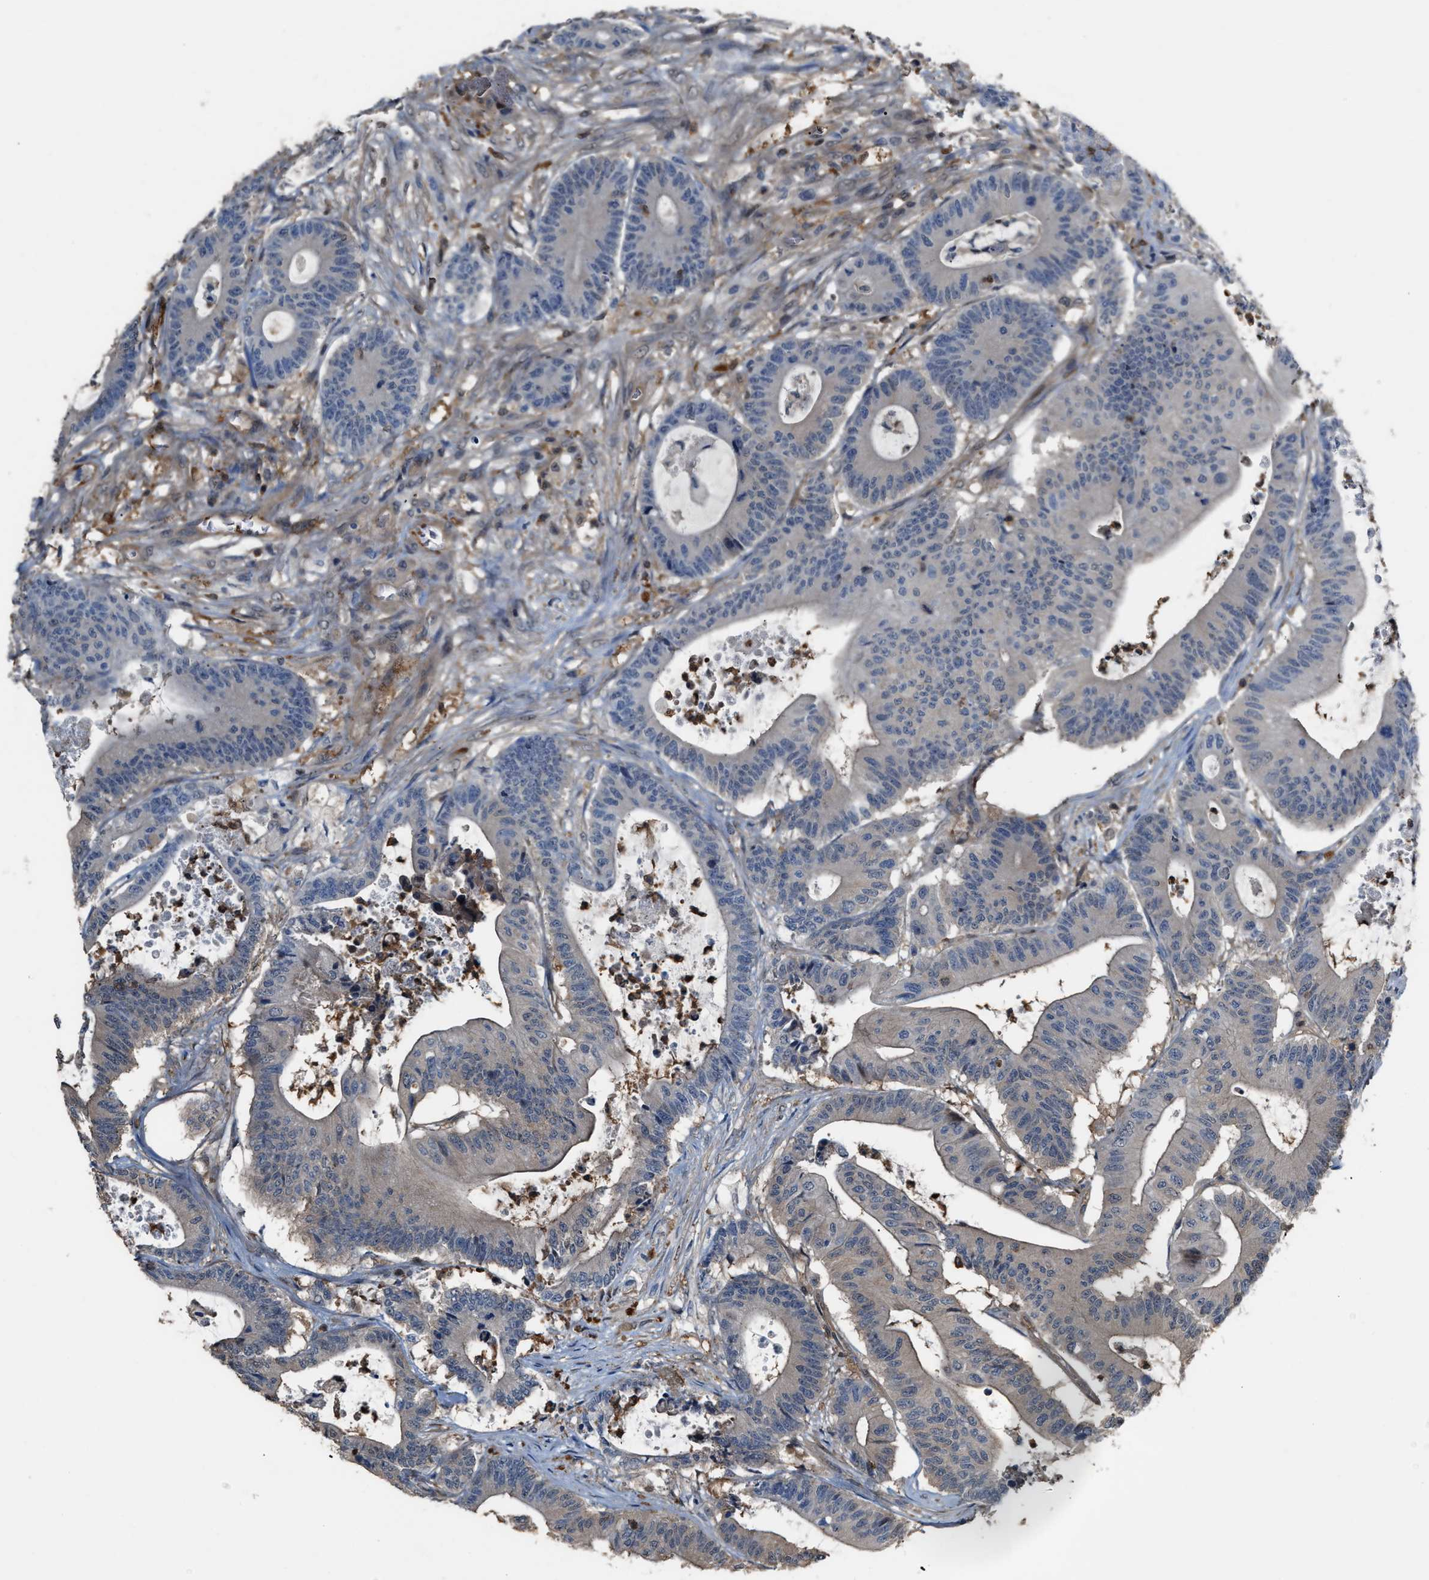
{"staining": {"intensity": "negative", "quantity": "none", "location": "none"}, "tissue": "colorectal cancer", "cell_type": "Tumor cells", "image_type": "cancer", "snomed": [{"axis": "morphology", "description": "Adenocarcinoma, NOS"}, {"axis": "topography", "description": "Colon"}], "caption": "Immunohistochemistry micrograph of colorectal cancer (adenocarcinoma) stained for a protein (brown), which demonstrates no staining in tumor cells. Brightfield microscopy of immunohistochemistry (IHC) stained with DAB (brown) and hematoxylin (blue), captured at high magnification.", "gene": "MTPN", "patient": {"sex": "female", "age": 84}}